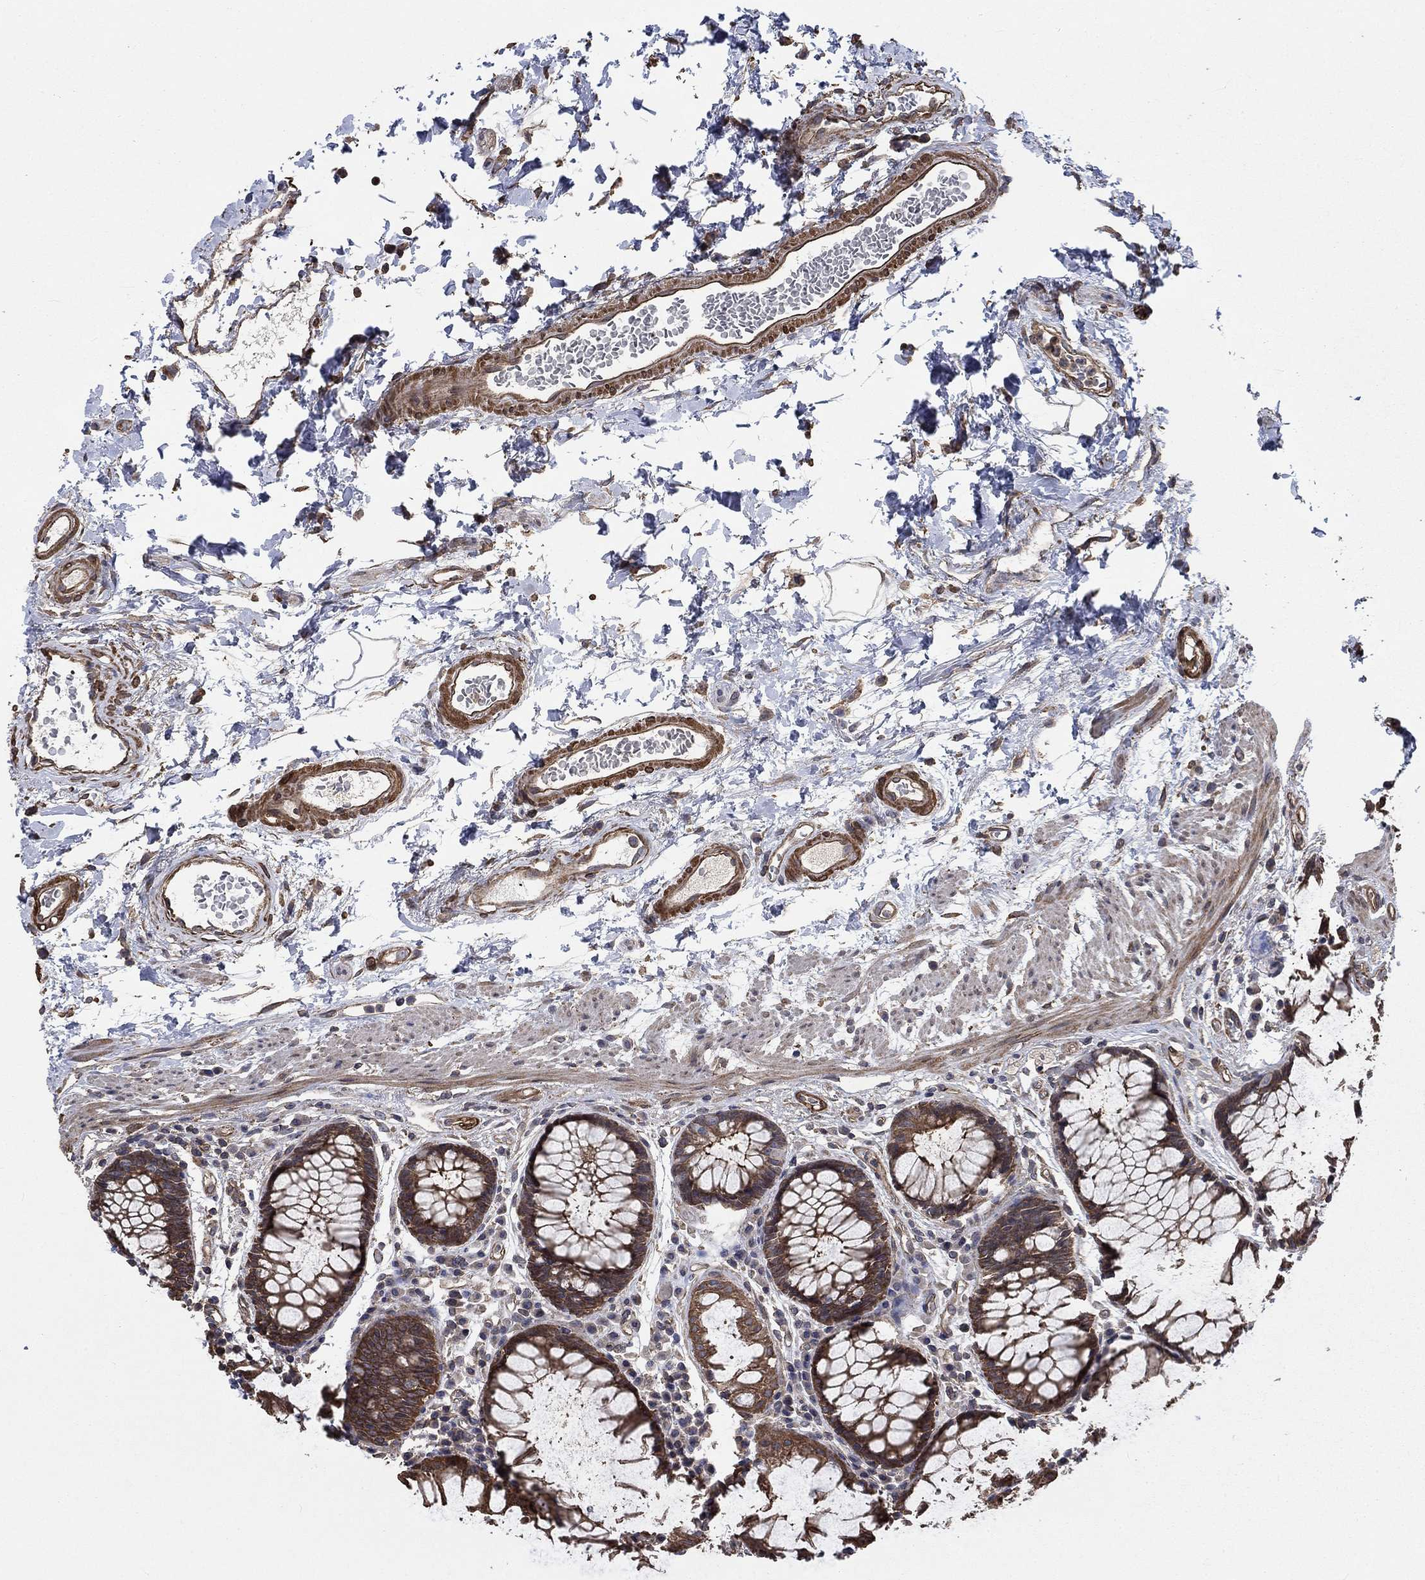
{"staining": {"intensity": "moderate", "quantity": ">75%", "location": "cytoplasmic/membranous"}, "tissue": "rectum", "cell_type": "Glandular cells", "image_type": "normal", "snomed": [{"axis": "morphology", "description": "Normal tissue, NOS"}, {"axis": "topography", "description": "Rectum"}], "caption": "A high-resolution image shows immunohistochemistry (IHC) staining of normal rectum, which demonstrates moderate cytoplasmic/membranous staining in approximately >75% of glandular cells. The staining was performed using DAB to visualize the protein expression in brown, while the nuclei were stained in blue with hematoxylin (Magnification: 20x).", "gene": "PDE3A", "patient": {"sex": "female", "age": 68}}